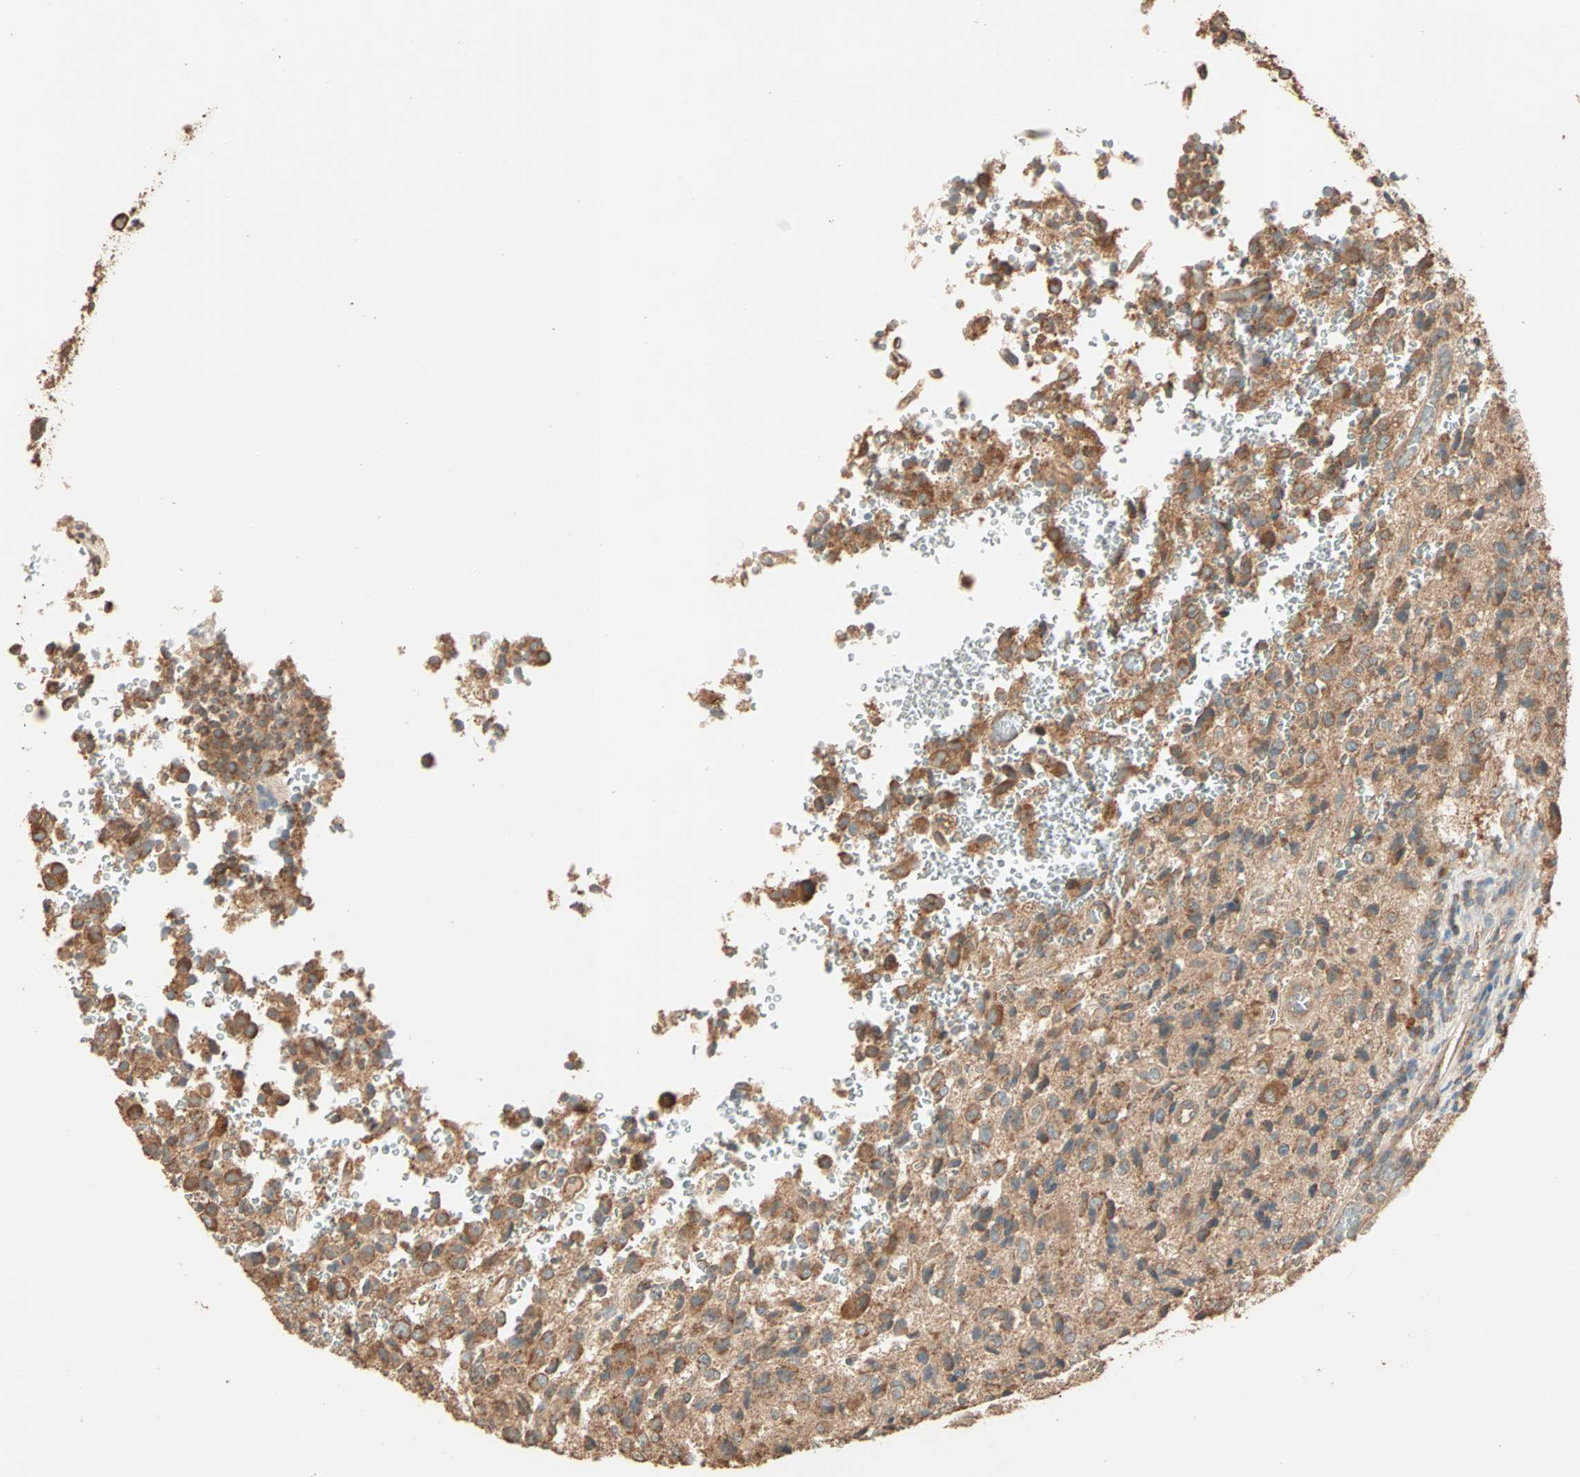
{"staining": {"intensity": "moderate", "quantity": ">75%", "location": "cytoplasmic/membranous"}, "tissue": "glioma", "cell_type": "Tumor cells", "image_type": "cancer", "snomed": [{"axis": "morphology", "description": "Glioma, malignant, High grade"}, {"axis": "topography", "description": "pancreas cauda"}], "caption": "Glioma tissue shows moderate cytoplasmic/membranous positivity in approximately >75% of tumor cells, visualized by immunohistochemistry. (DAB (3,3'-diaminobenzidine) IHC, brown staining for protein, blue staining for nuclei).", "gene": "EIF4G2", "patient": {"sex": "male", "age": 60}}